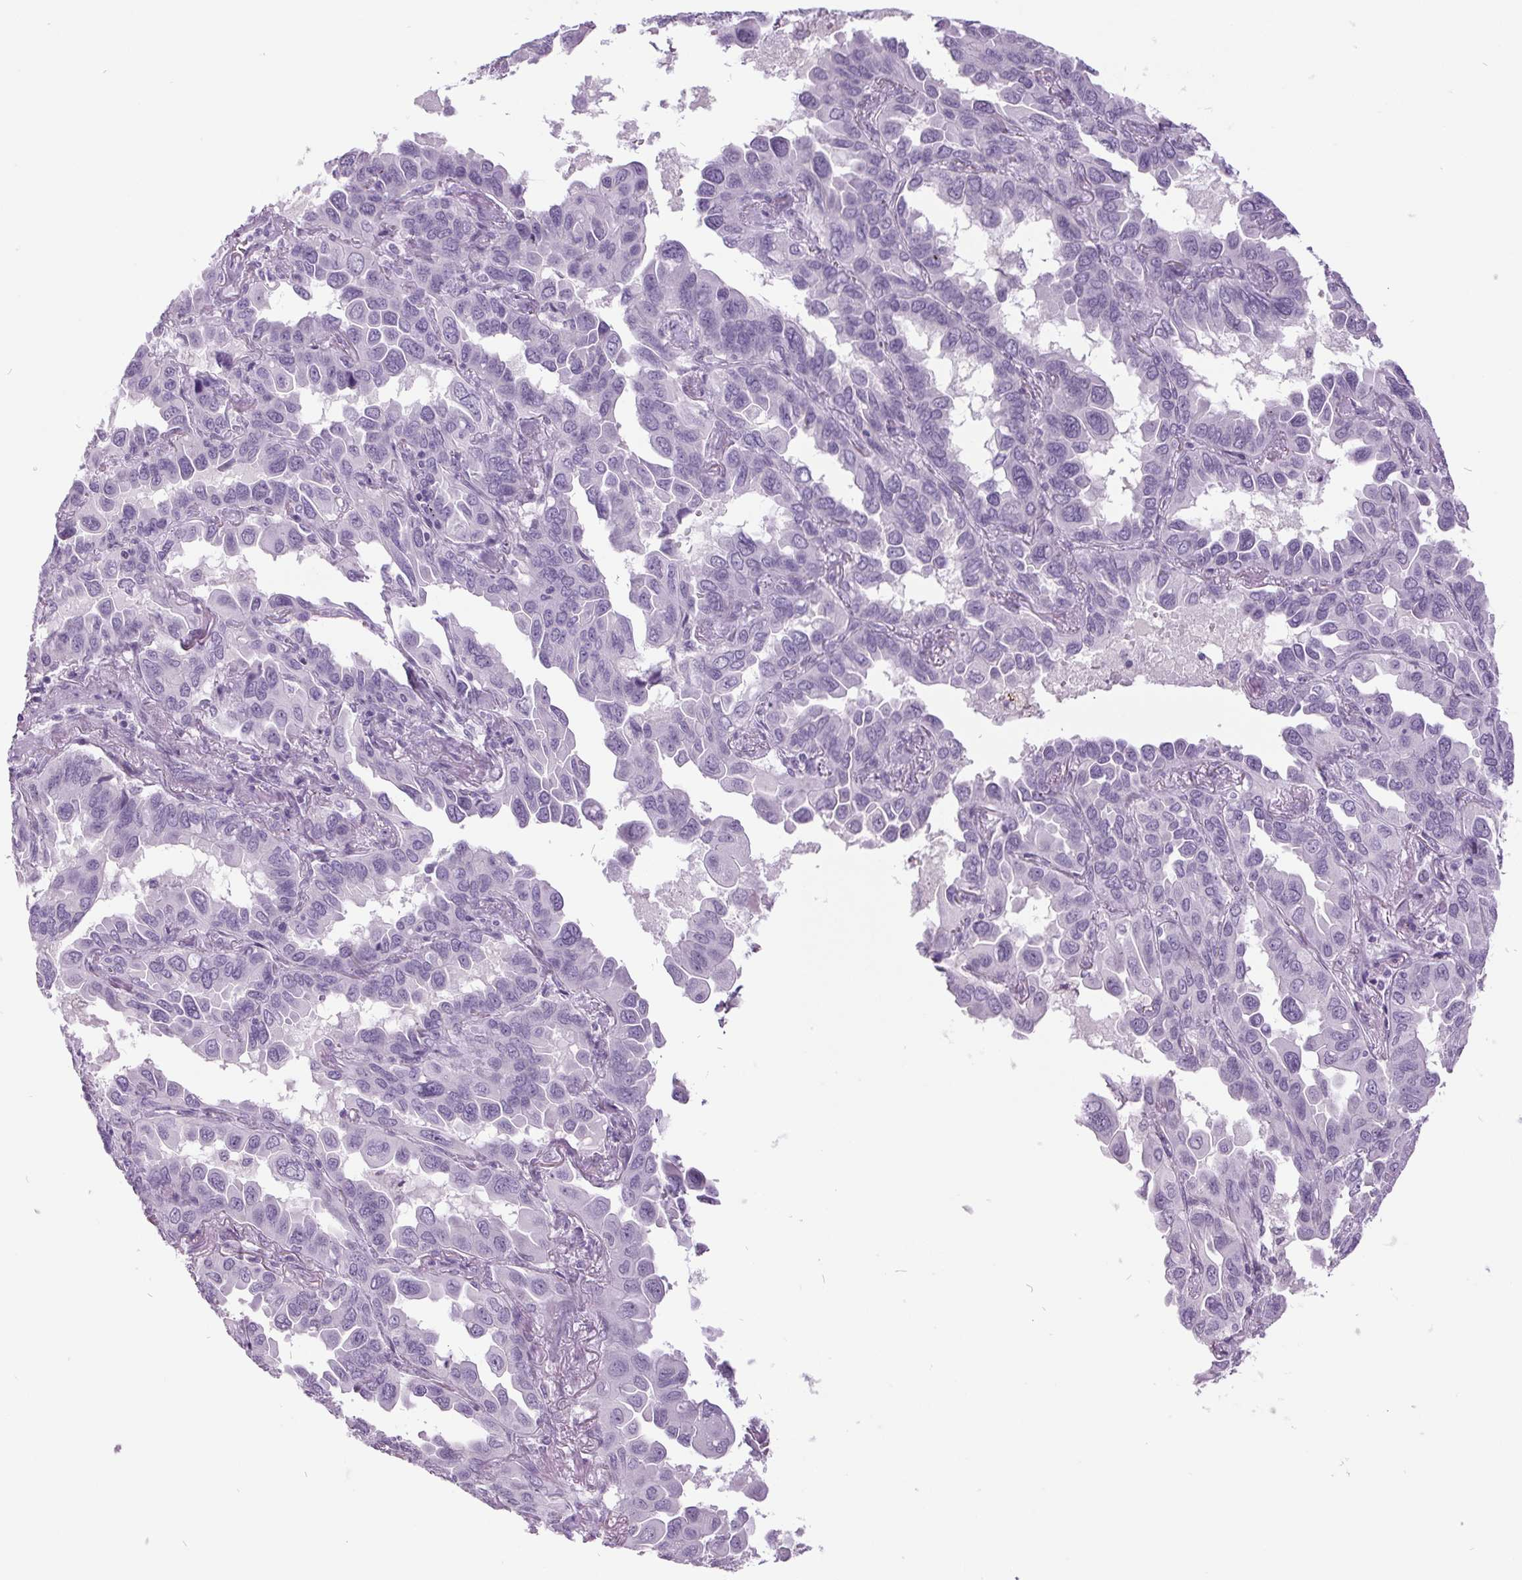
{"staining": {"intensity": "negative", "quantity": "none", "location": "none"}, "tissue": "lung cancer", "cell_type": "Tumor cells", "image_type": "cancer", "snomed": [{"axis": "morphology", "description": "Adenocarcinoma, NOS"}, {"axis": "topography", "description": "Lung"}], "caption": "This micrograph is of lung cancer stained with immunohistochemistry to label a protein in brown with the nuclei are counter-stained blue. There is no staining in tumor cells.", "gene": "ODAD2", "patient": {"sex": "male", "age": 64}}